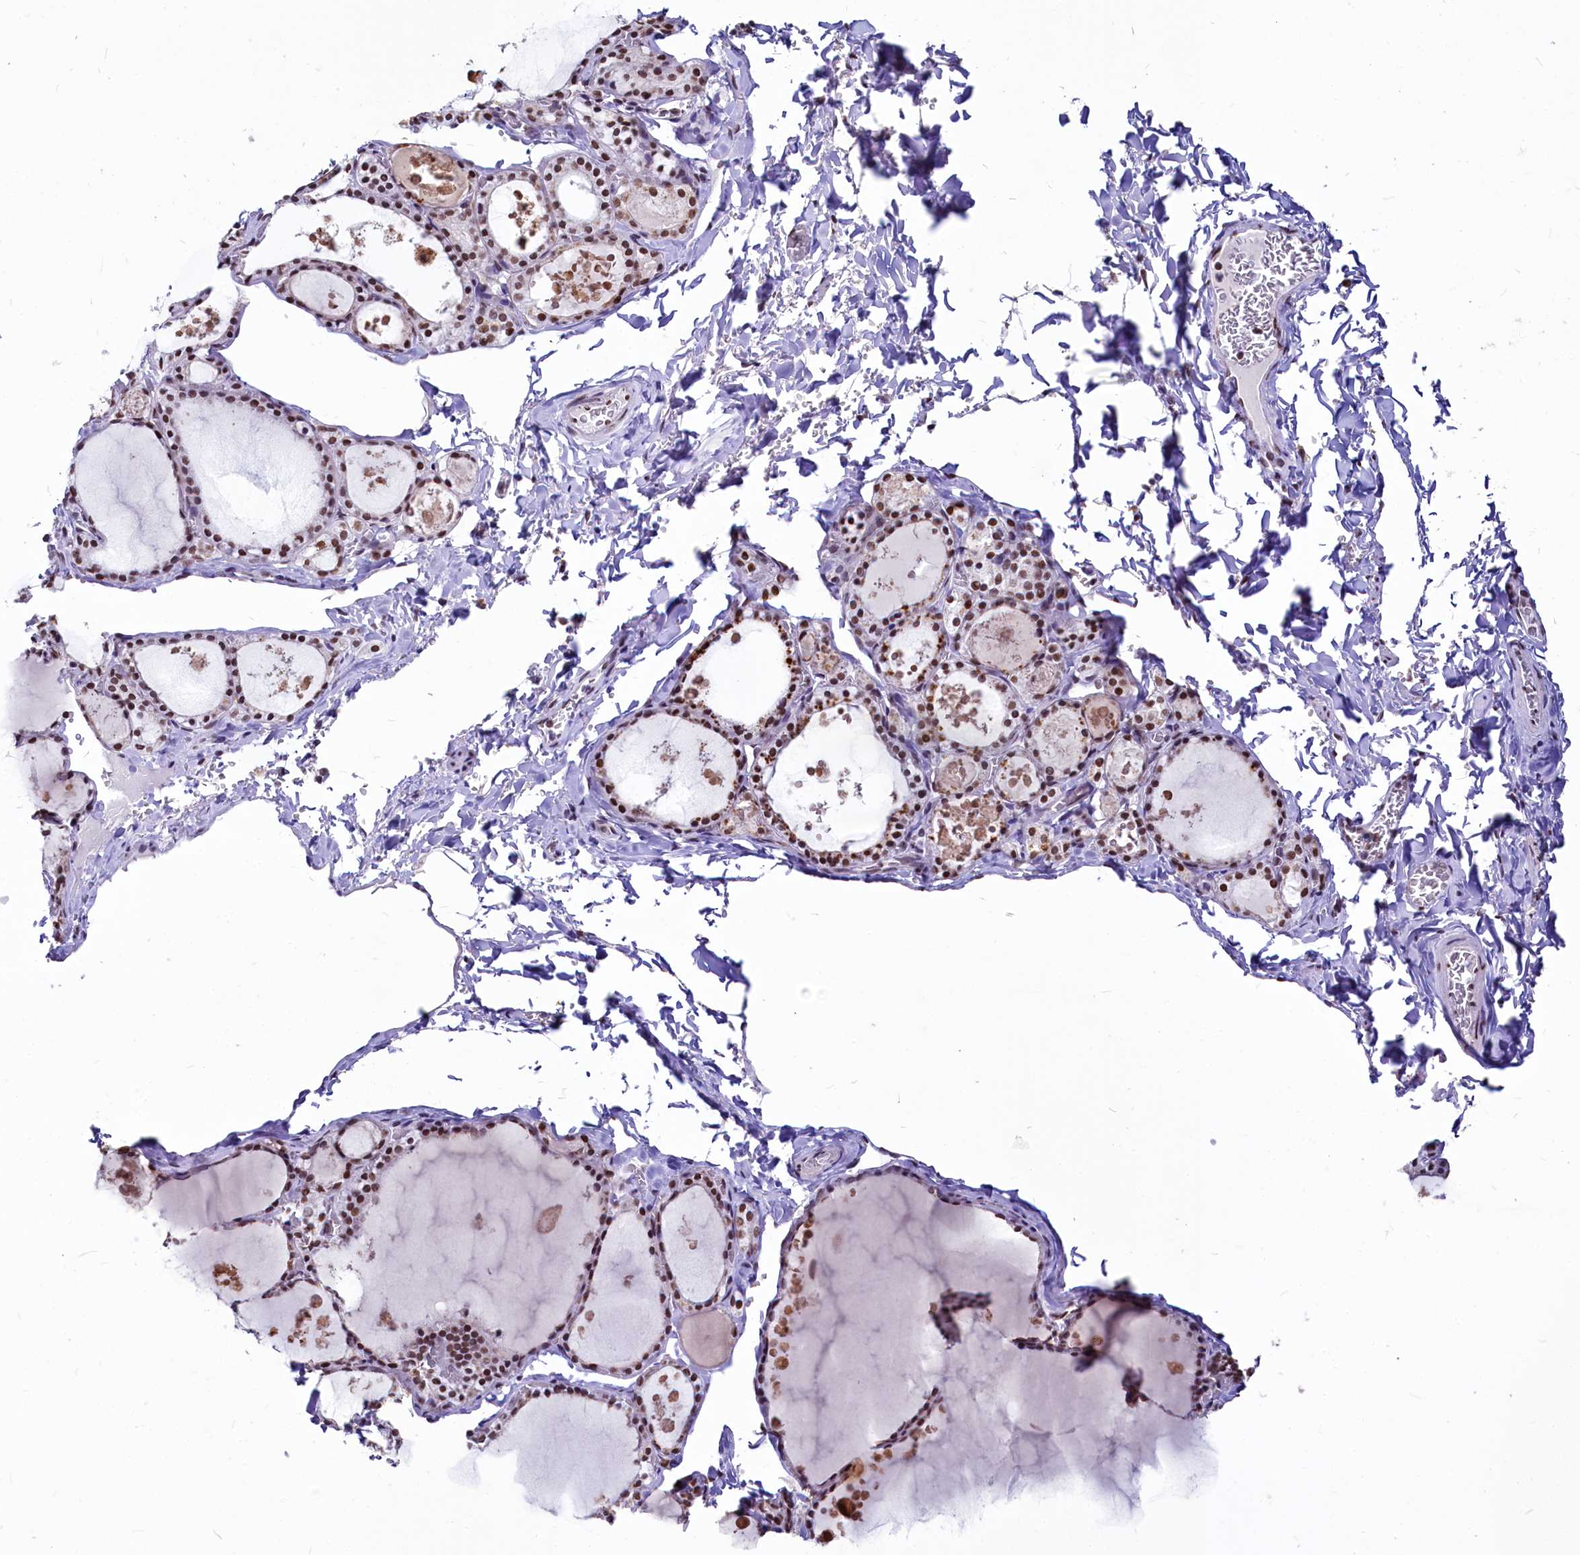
{"staining": {"intensity": "moderate", "quantity": ">75%", "location": "nuclear"}, "tissue": "thyroid gland", "cell_type": "Glandular cells", "image_type": "normal", "snomed": [{"axis": "morphology", "description": "Normal tissue, NOS"}, {"axis": "topography", "description": "Thyroid gland"}], "caption": "Protein staining of benign thyroid gland displays moderate nuclear expression in about >75% of glandular cells. (DAB = brown stain, brightfield microscopy at high magnification).", "gene": "PARPBP", "patient": {"sex": "male", "age": 56}}